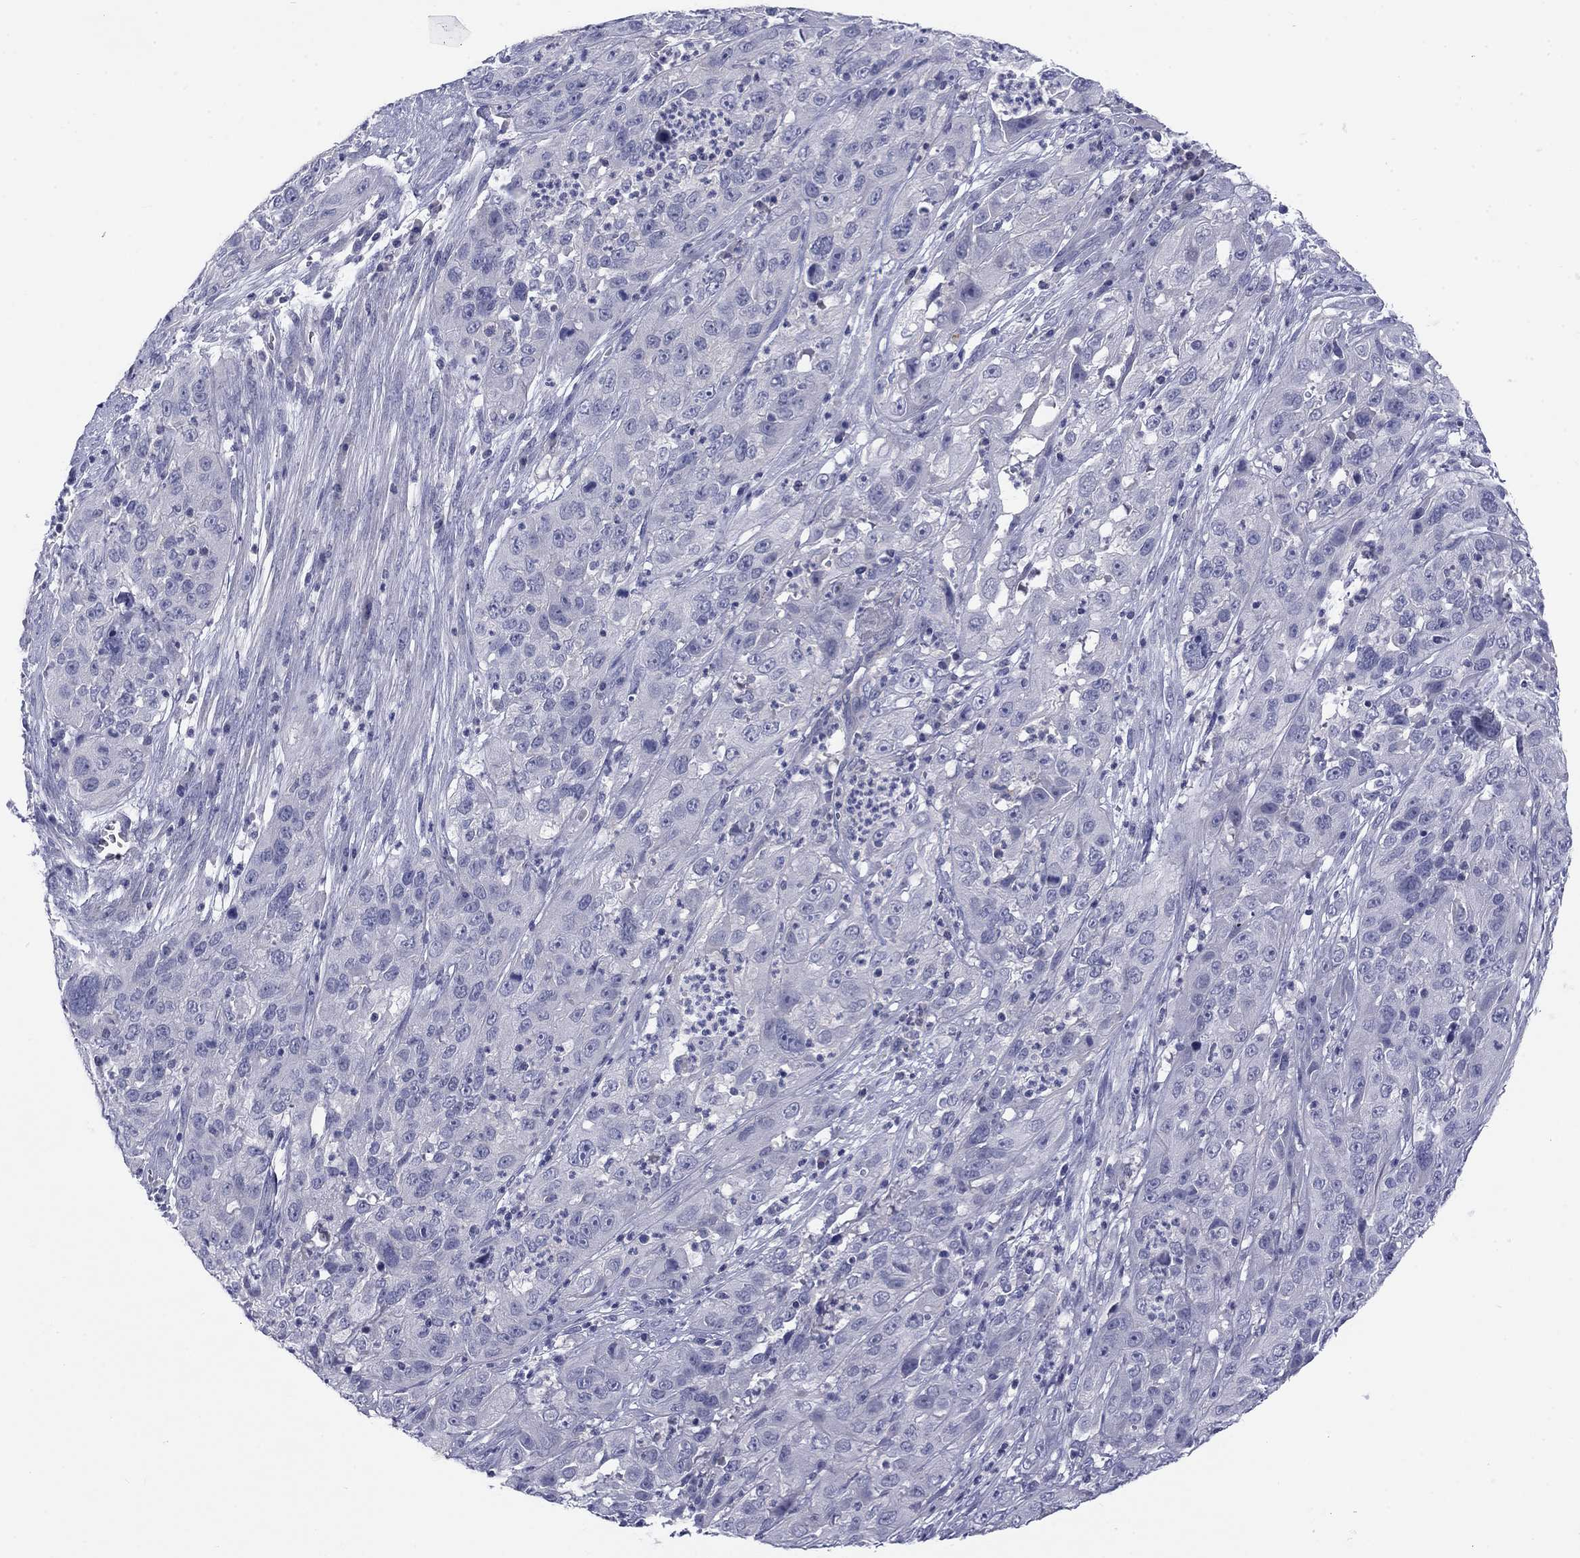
{"staining": {"intensity": "negative", "quantity": "none", "location": "none"}, "tissue": "cervical cancer", "cell_type": "Tumor cells", "image_type": "cancer", "snomed": [{"axis": "morphology", "description": "Squamous cell carcinoma, NOS"}, {"axis": "topography", "description": "Cervix"}], "caption": "Cervical cancer stained for a protein using immunohistochemistry (IHC) exhibits no staining tumor cells.", "gene": "CACNA1A", "patient": {"sex": "female", "age": 32}}